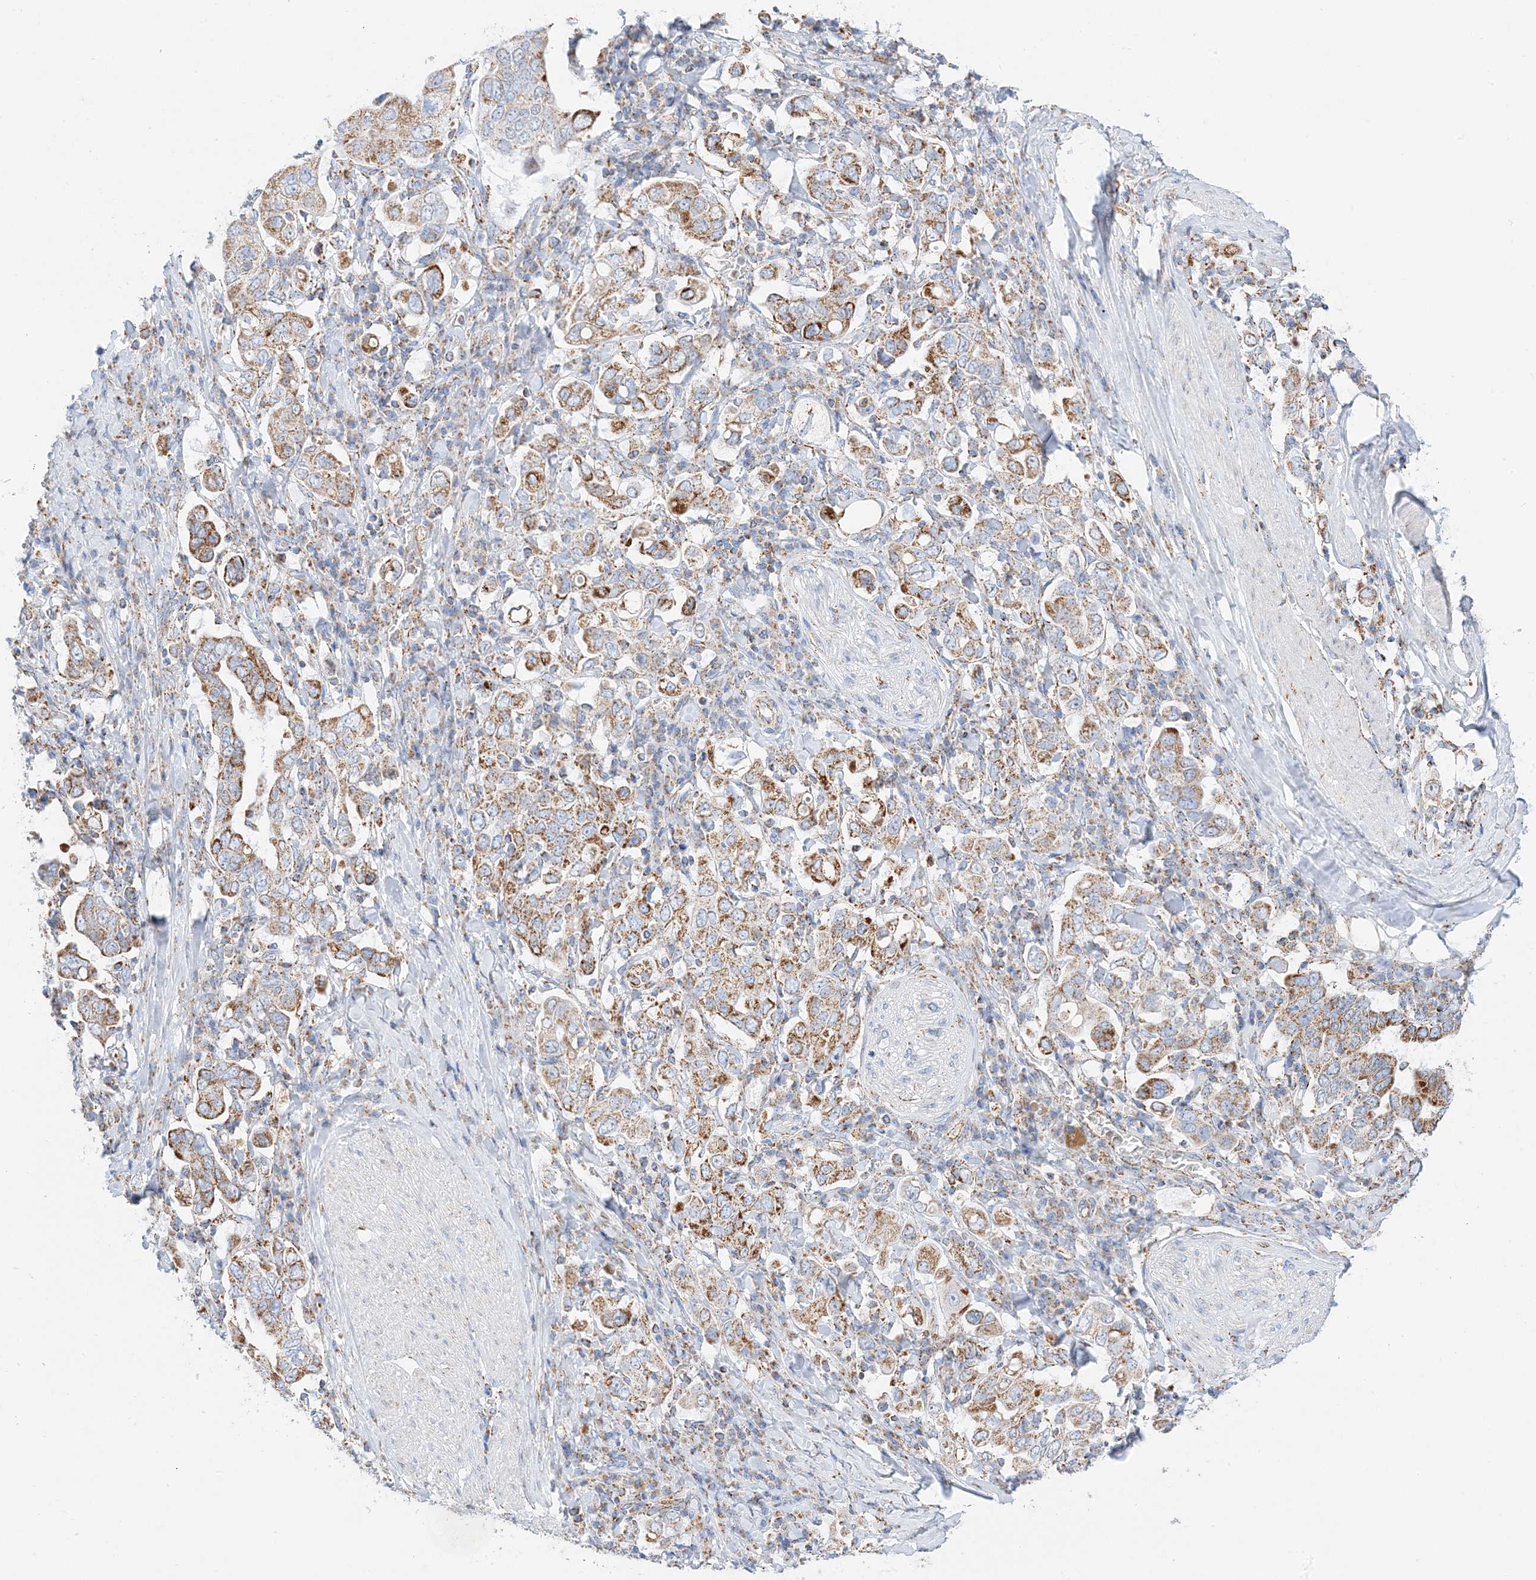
{"staining": {"intensity": "moderate", "quantity": ">75%", "location": "cytoplasmic/membranous"}, "tissue": "stomach cancer", "cell_type": "Tumor cells", "image_type": "cancer", "snomed": [{"axis": "morphology", "description": "Adenocarcinoma, NOS"}, {"axis": "topography", "description": "Stomach, upper"}], "caption": "There is medium levels of moderate cytoplasmic/membranous staining in tumor cells of adenocarcinoma (stomach), as demonstrated by immunohistochemical staining (brown color).", "gene": "CAPN13", "patient": {"sex": "male", "age": 62}}